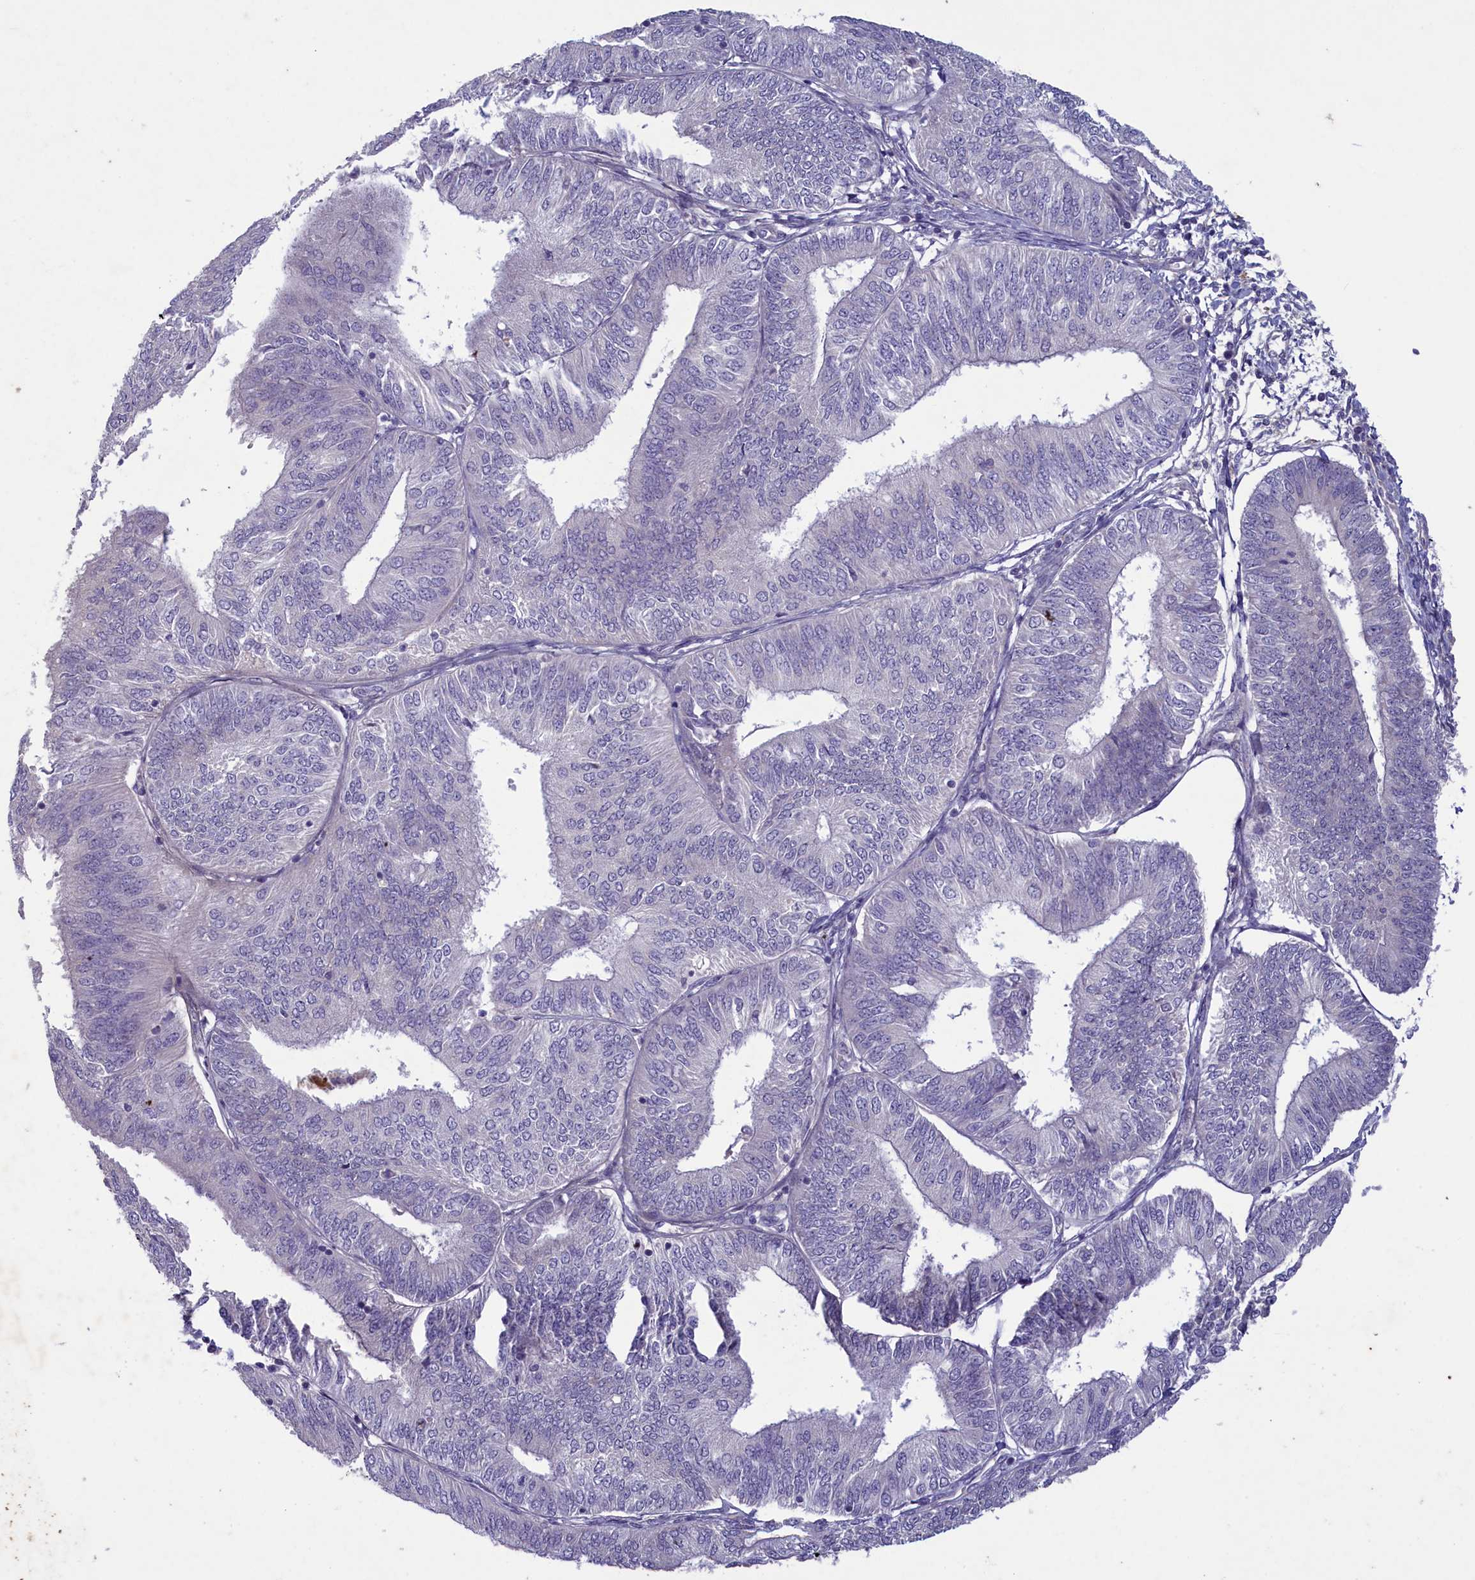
{"staining": {"intensity": "negative", "quantity": "none", "location": "none"}, "tissue": "endometrial cancer", "cell_type": "Tumor cells", "image_type": "cancer", "snomed": [{"axis": "morphology", "description": "Adenocarcinoma, NOS"}, {"axis": "topography", "description": "Endometrium"}], "caption": "Tumor cells show no significant positivity in endometrial cancer.", "gene": "PLEKHG6", "patient": {"sex": "female", "age": 58}}